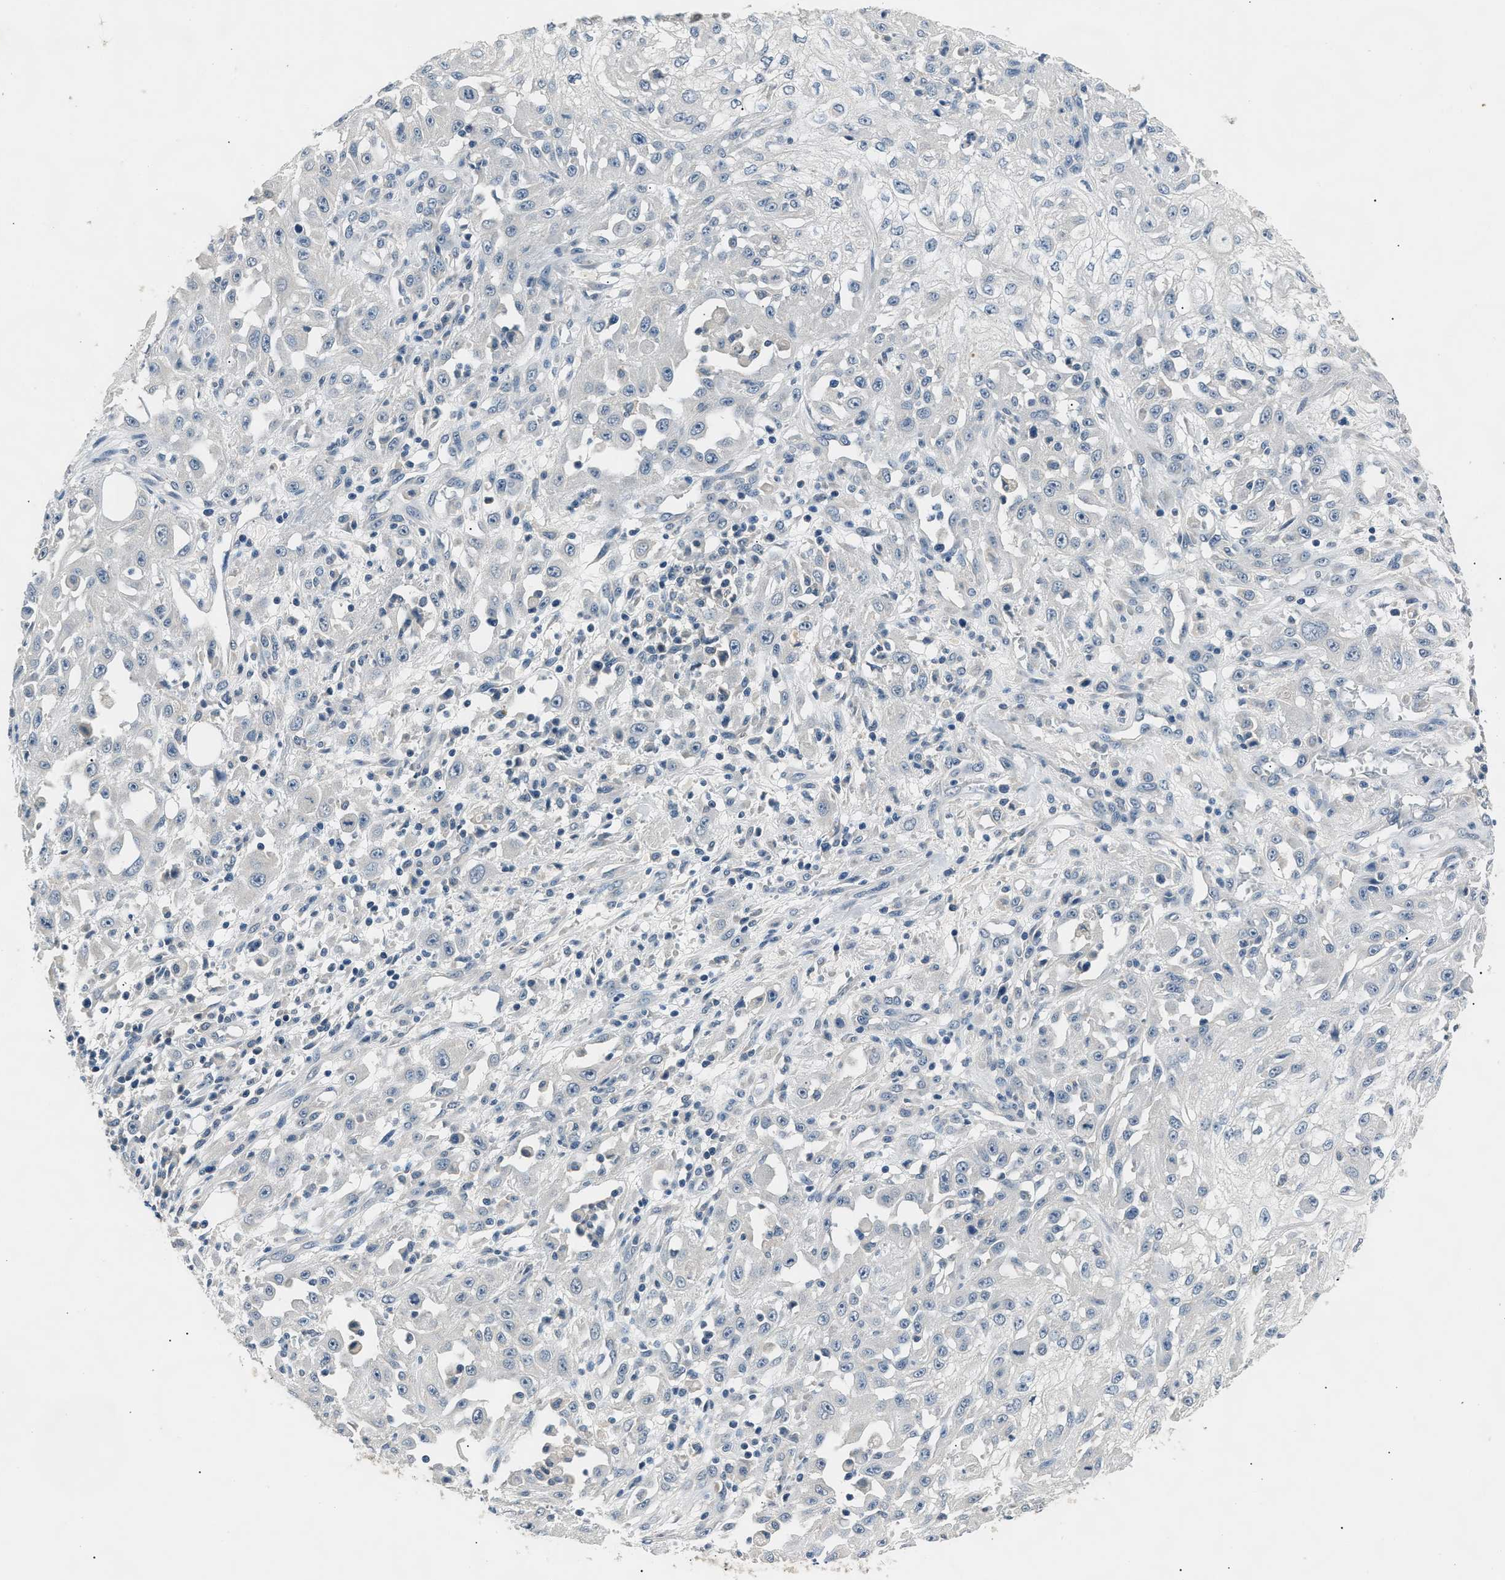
{"staining": {"intensity": "negative", "quantity": "none", "location": "none"}, "tissue": "skin cancer", "cell_type": "Tumor cells", "image_type": "cancer", "snomed": [{"axis": "morphology", "description": "Squamous cell carcinoma, NOS"}, {"axis": "morphology", "description": "Squamous cell carcinoma, metastatic, NOS"}, {"axis": "topography", "description": "Skin"}, {"axis": "topography", "description": "Lymph node"}], "caption": "Immunohistochemistry (IHC) of skin cancer (metastatic squamous cell carcinoma) displays no expression in tumor cells.", "gene": "INHA", "patient": {"sex": "male", "age": 75}}